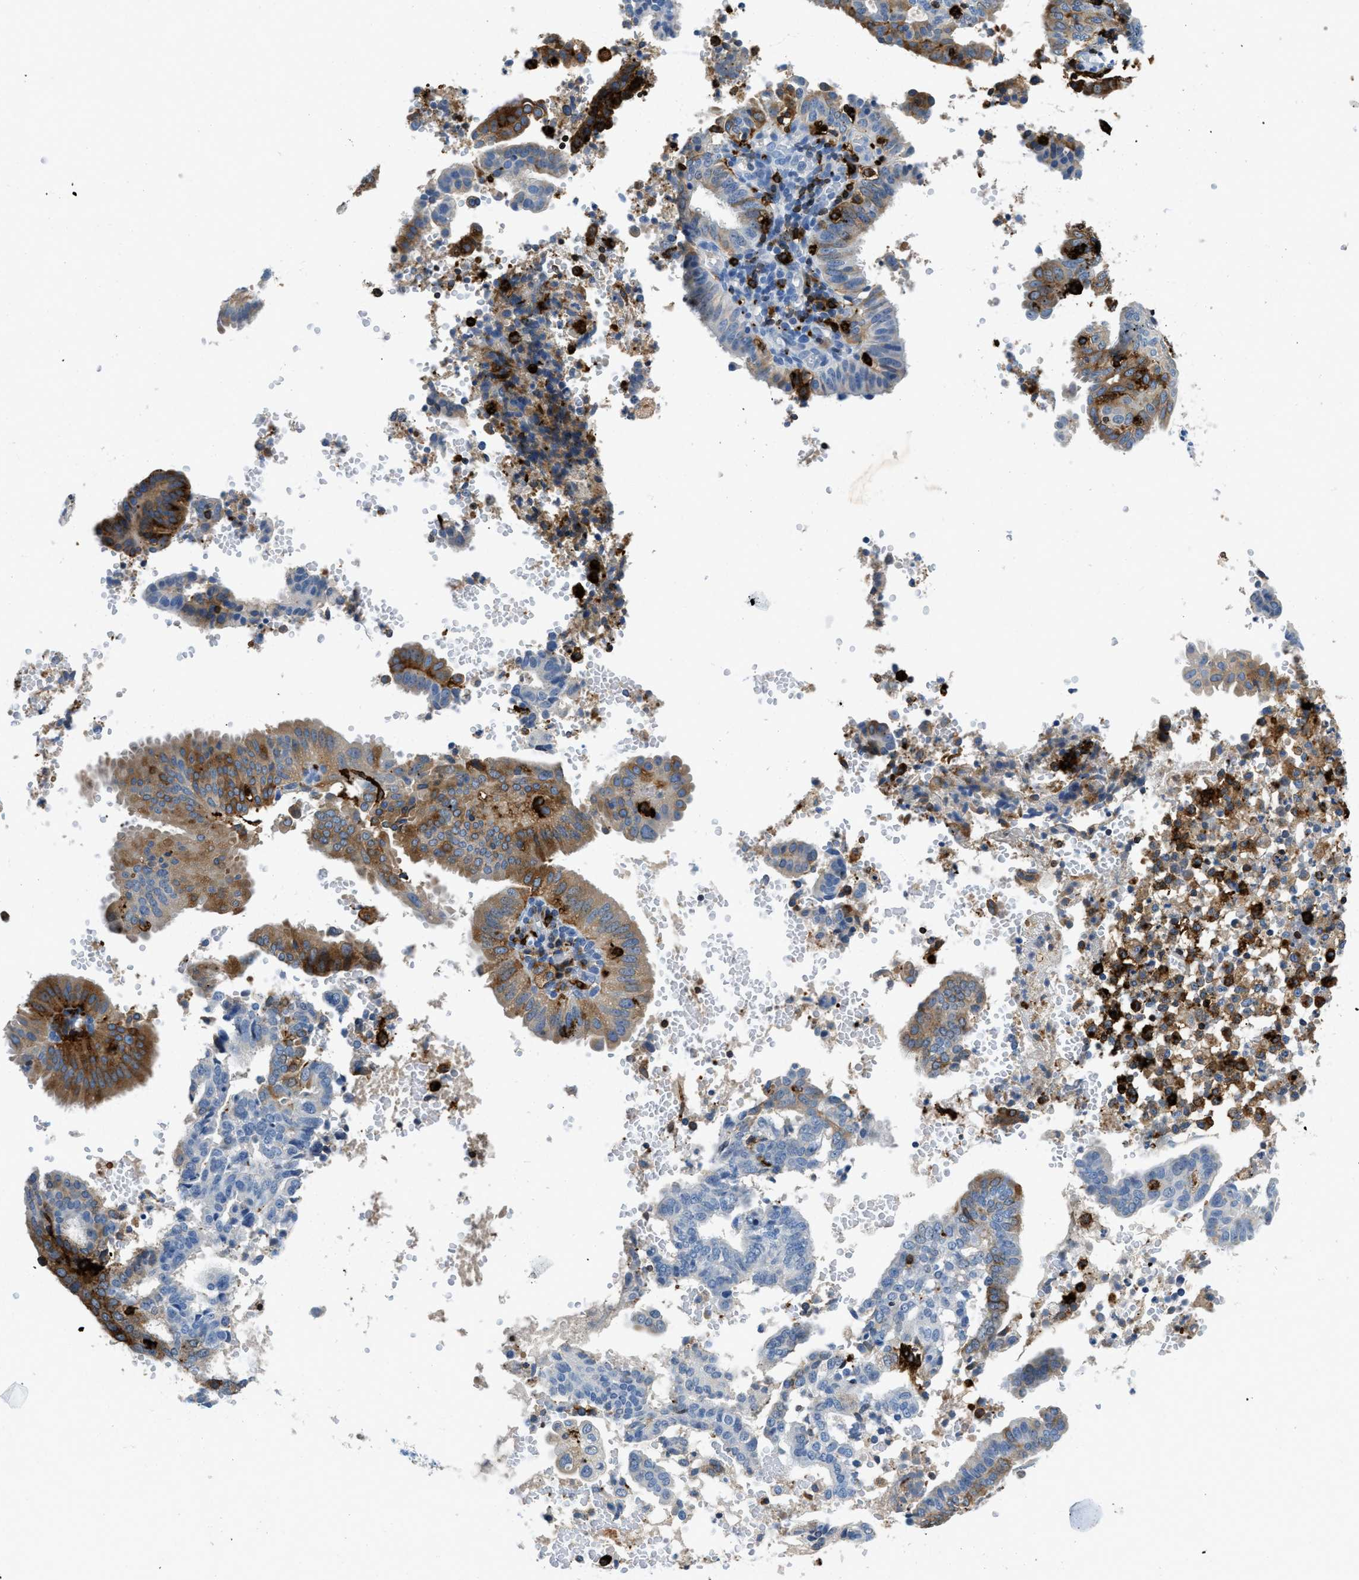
{"staining": {"intensity": "moderate", "quantity": "25%-75%", "location": "cytoplasmic/membranous"}, "tissue": "endometrial cancer", "cell_type": "Tumor cells", "image_type": "cancer", "snomed": [{"axis": "morphology", "description": "Adenocarcinoma, NOS"}, {"axis": "topography", "description": "Endometrium"}], "caption": "Moderate cytoplasmic/membranous expression for a protein is seen in about 25%-75% of tumor cells of endometrial adenocarcinoma using immunohistochemistry.", "gene": "CD226", "patient": {"sex": "female", "age": 58}}